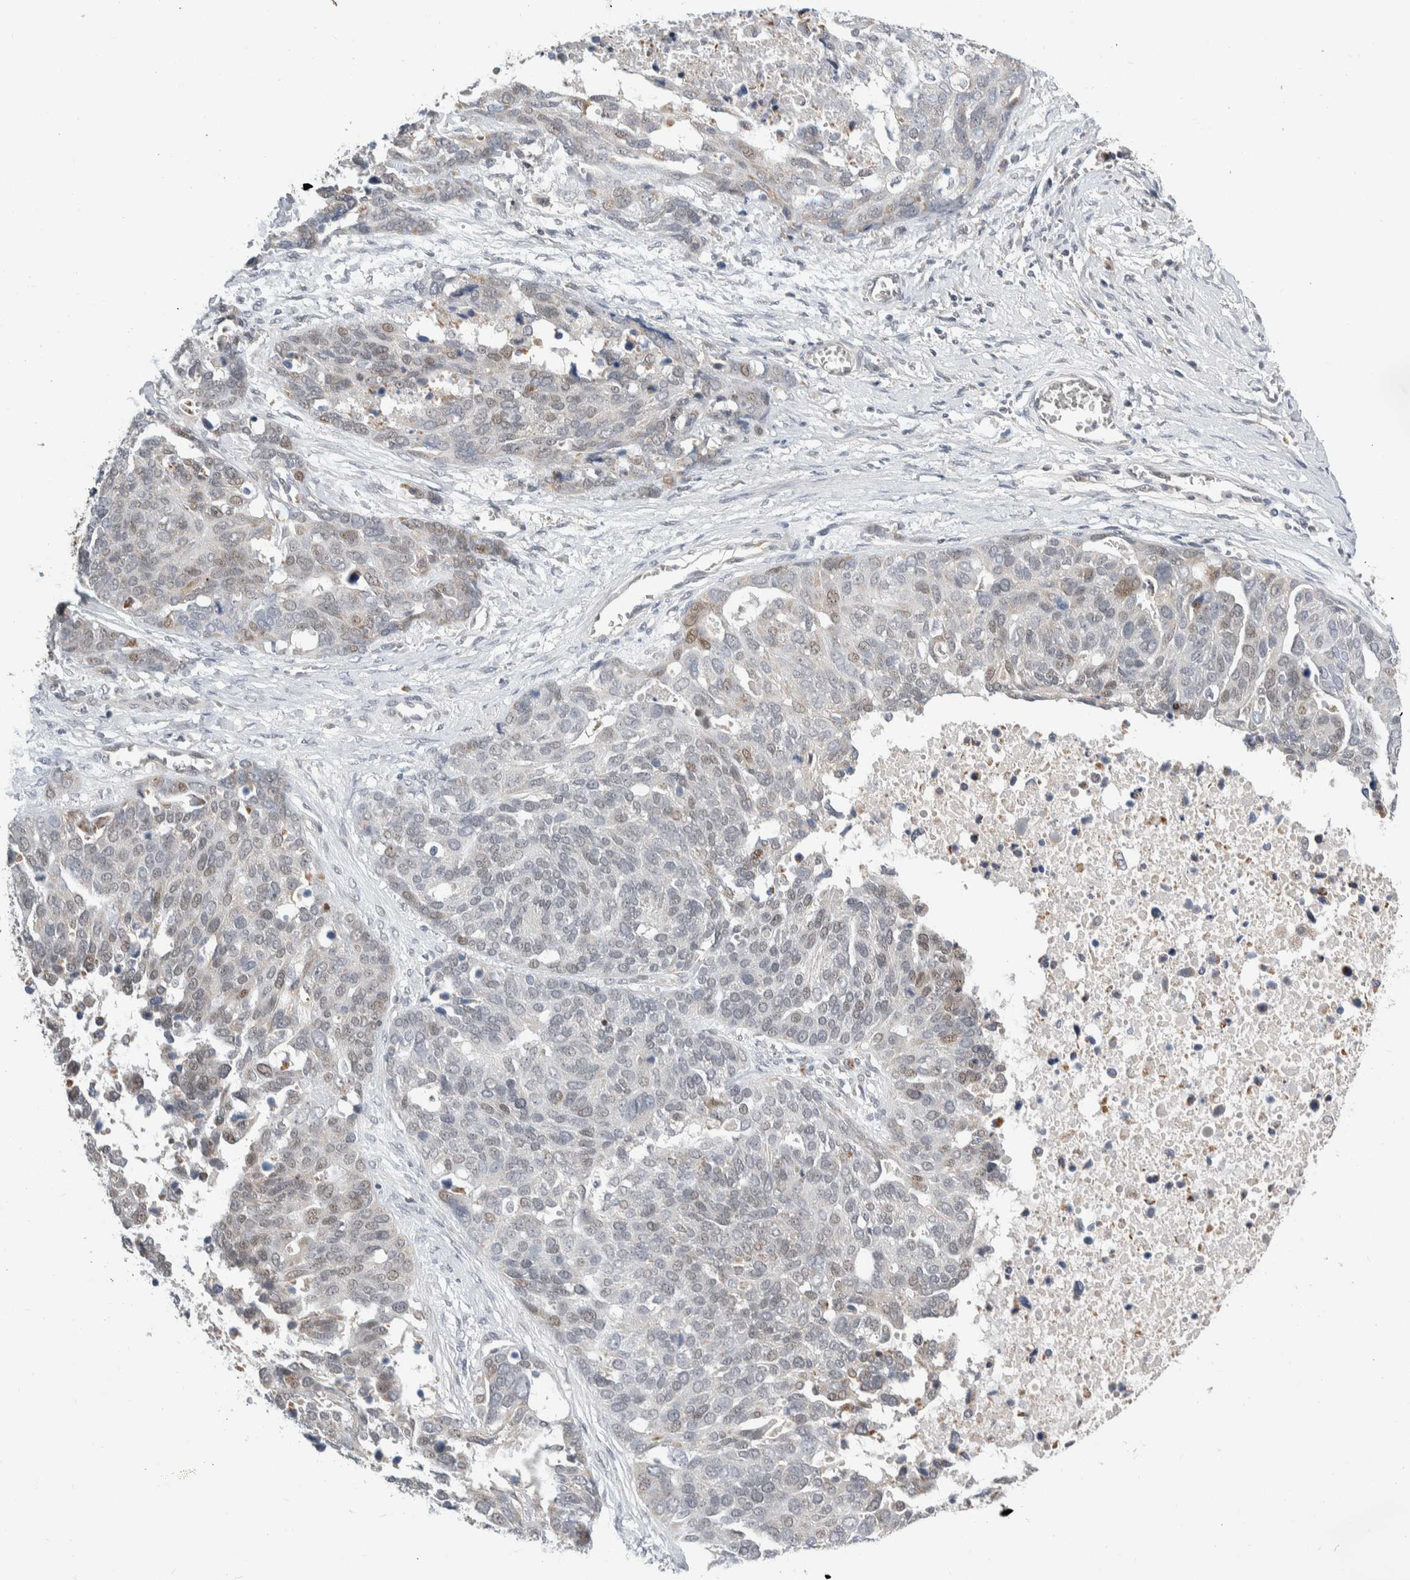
{"staining": {"intensity": "negative", "quantity": "none", "location": "none"}, "tissue": "ovarian cancer", "cell_type": "Tumor cells", "image_type": "cancer", "snomed": [{"axis": "morphology", "description": "Cystadenocarcinoma, serous, NOS"}, {"axis": "topography", "description": "Ovary"}], "caption": "This is an immunohistochemistry histopathology image of human ovarian cancer (serous cystadenocarcinoma). There is no expression in tumor cells.", "gene": "SHPK", "patient": {"sex": "female", "age": 44}}